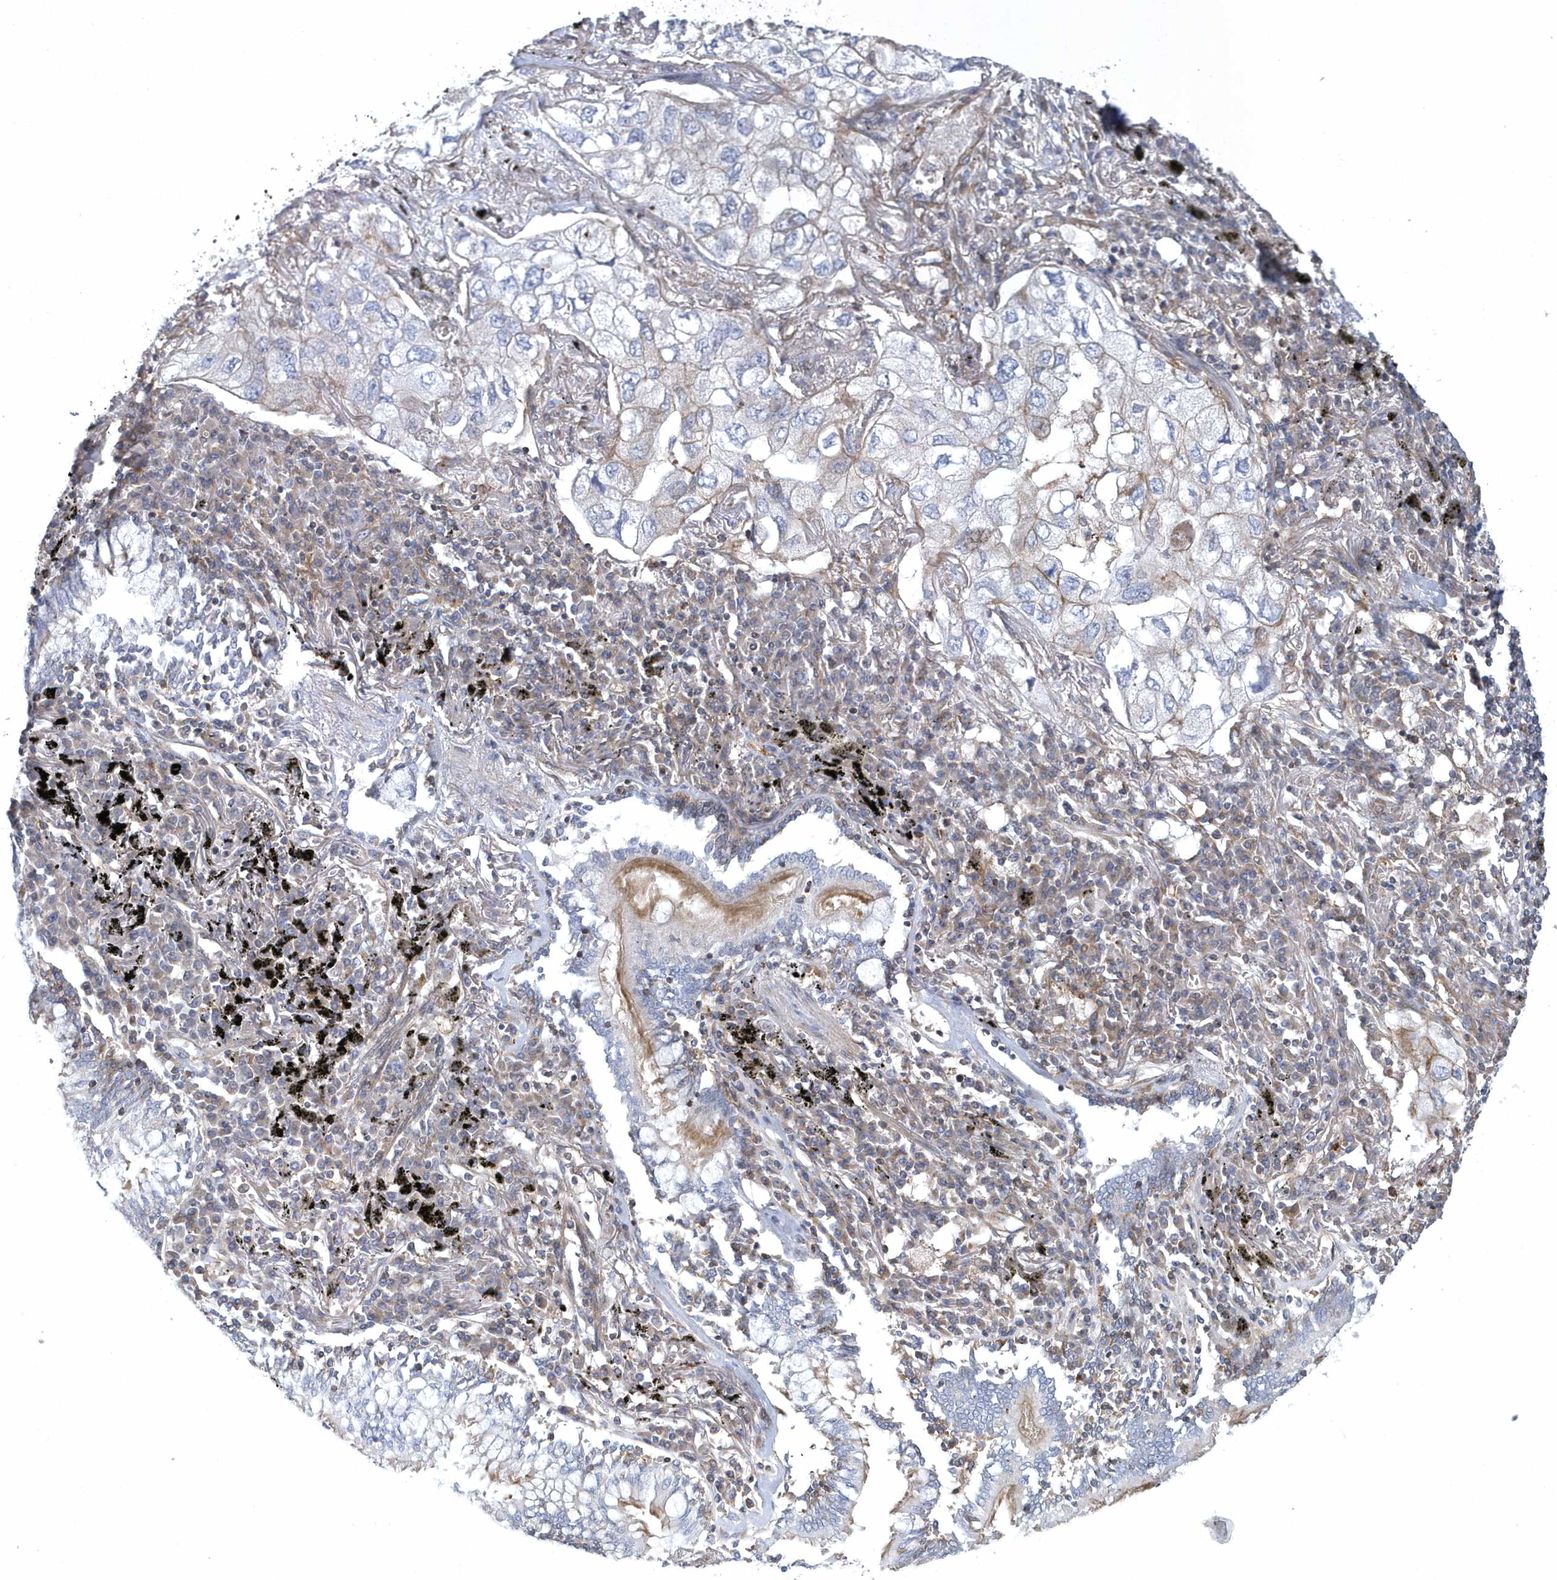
{"staining": {"intensity": "moderate", "quantity": "25%-75%", "location": "cytoplasmic/membranous"}, "tissue": "lung cancer", "cell_type": "Tumor cells", "image_type": "cancer", "snomed": [{"axis": "morphology", "description": "Adenocarcinoma, NOS"}, {"axis": "topography", "description": "Lung"}], "caption": "Human adenocarcinoma (lung) stained with a protein marker demonstrates moderate staining in tumor cells.", "gene": "ARAP2", "patient": {"sex": "male", "age": 65}}